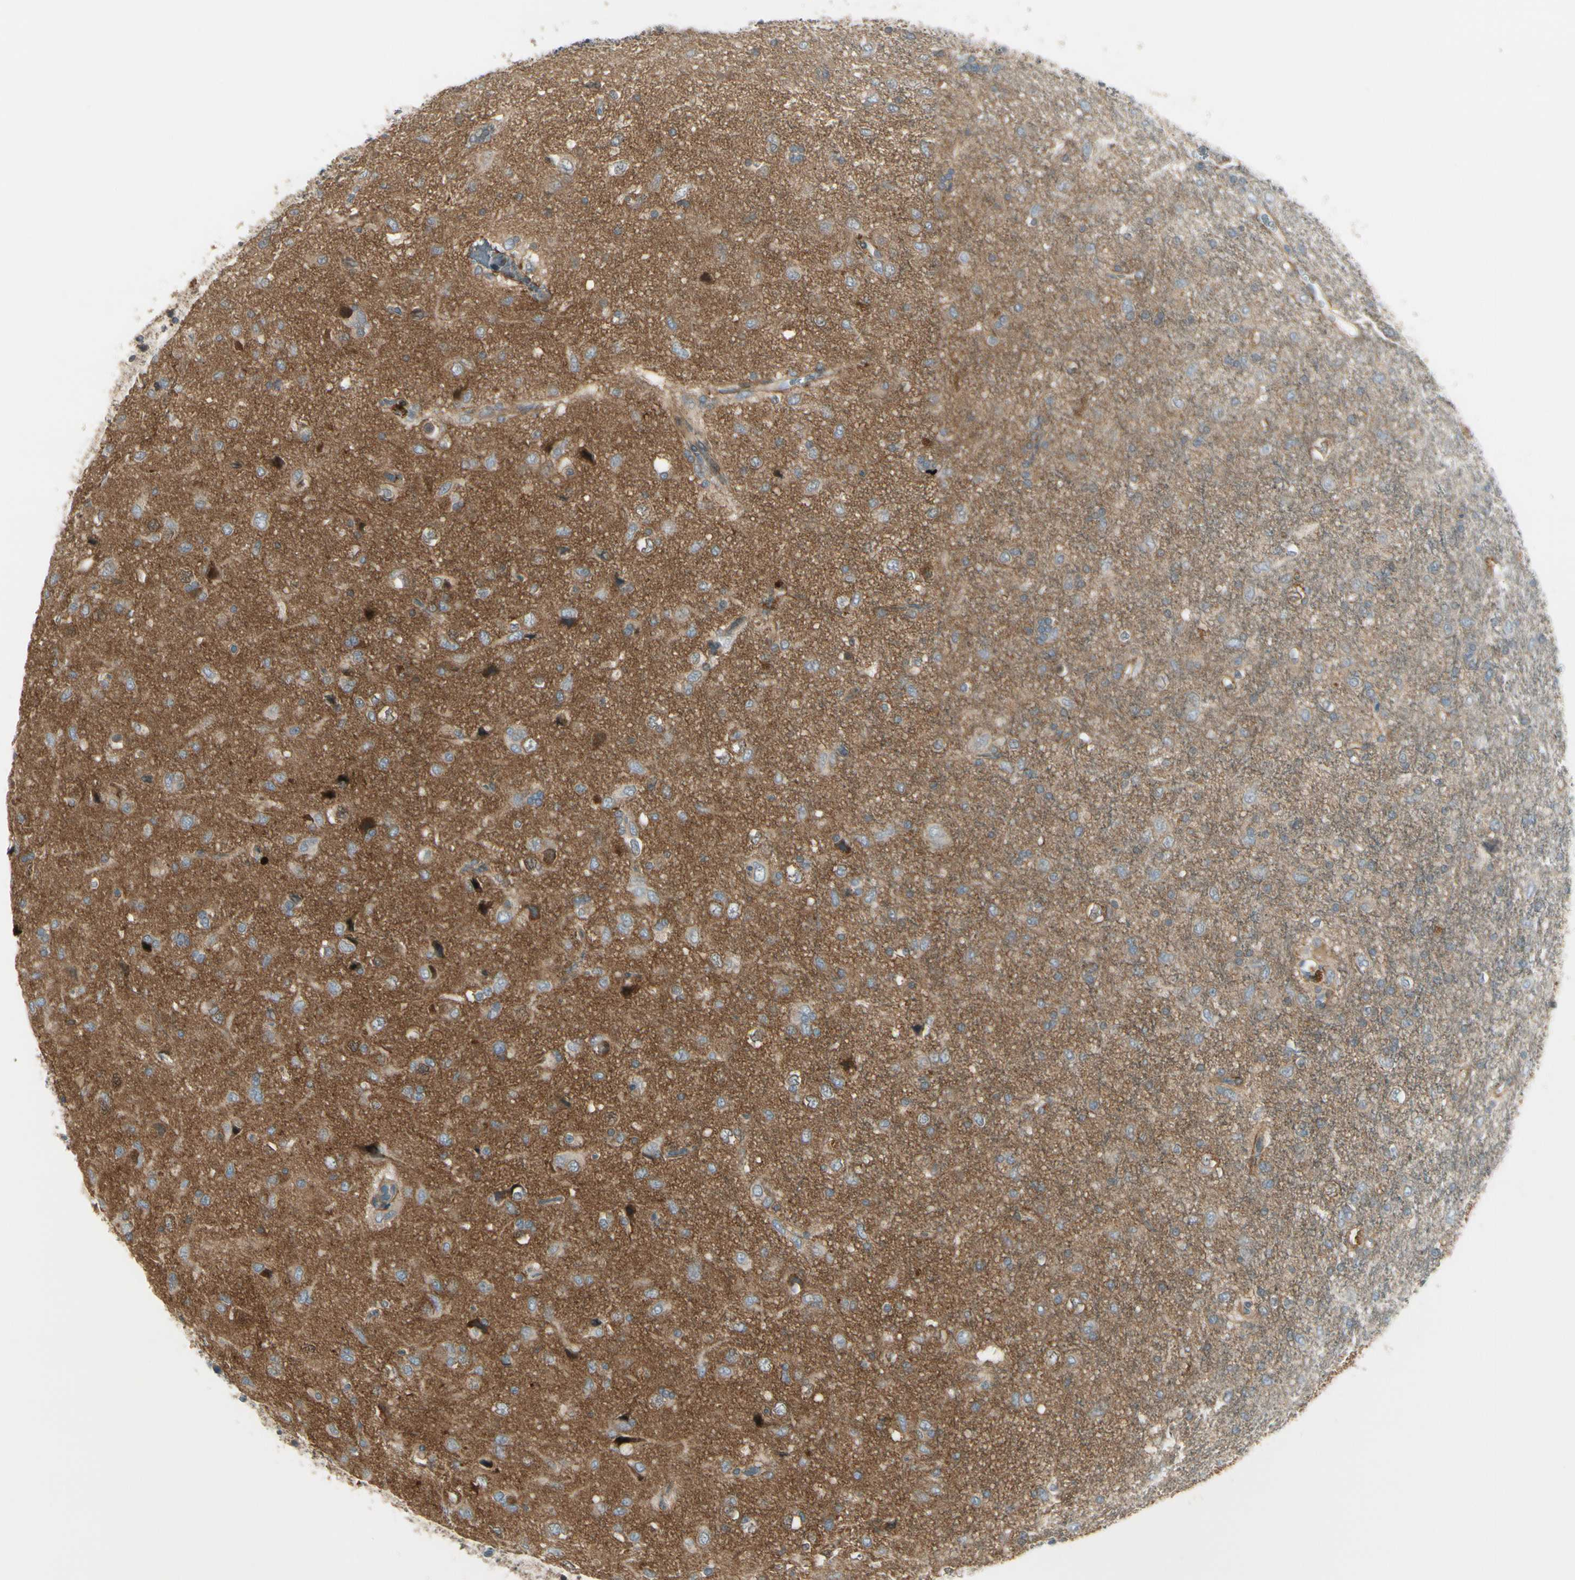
{"staining": {"intensity": "moderate", "quantity": "<25%", "location": "cytoplasmic/membranous"}, "tissue": "glioma", "cell_type": "Tumor cells", "image_type": "cancer", "snomed": [{"axis": "morphology", "description": "Glioma, malignant, Low grade"}, {"axis": "topography", "description": "Brain"}], "caption": "This photomicrograph reveals glioma stained with IHC to label a protein in brown. The cytoplasmic/membranous of tumor cells show moderate positivity for the protein. Nuclei are counter-stained blue.", "gene": "PPP3CB", "patient": {"sex": "male", "age": 77}}